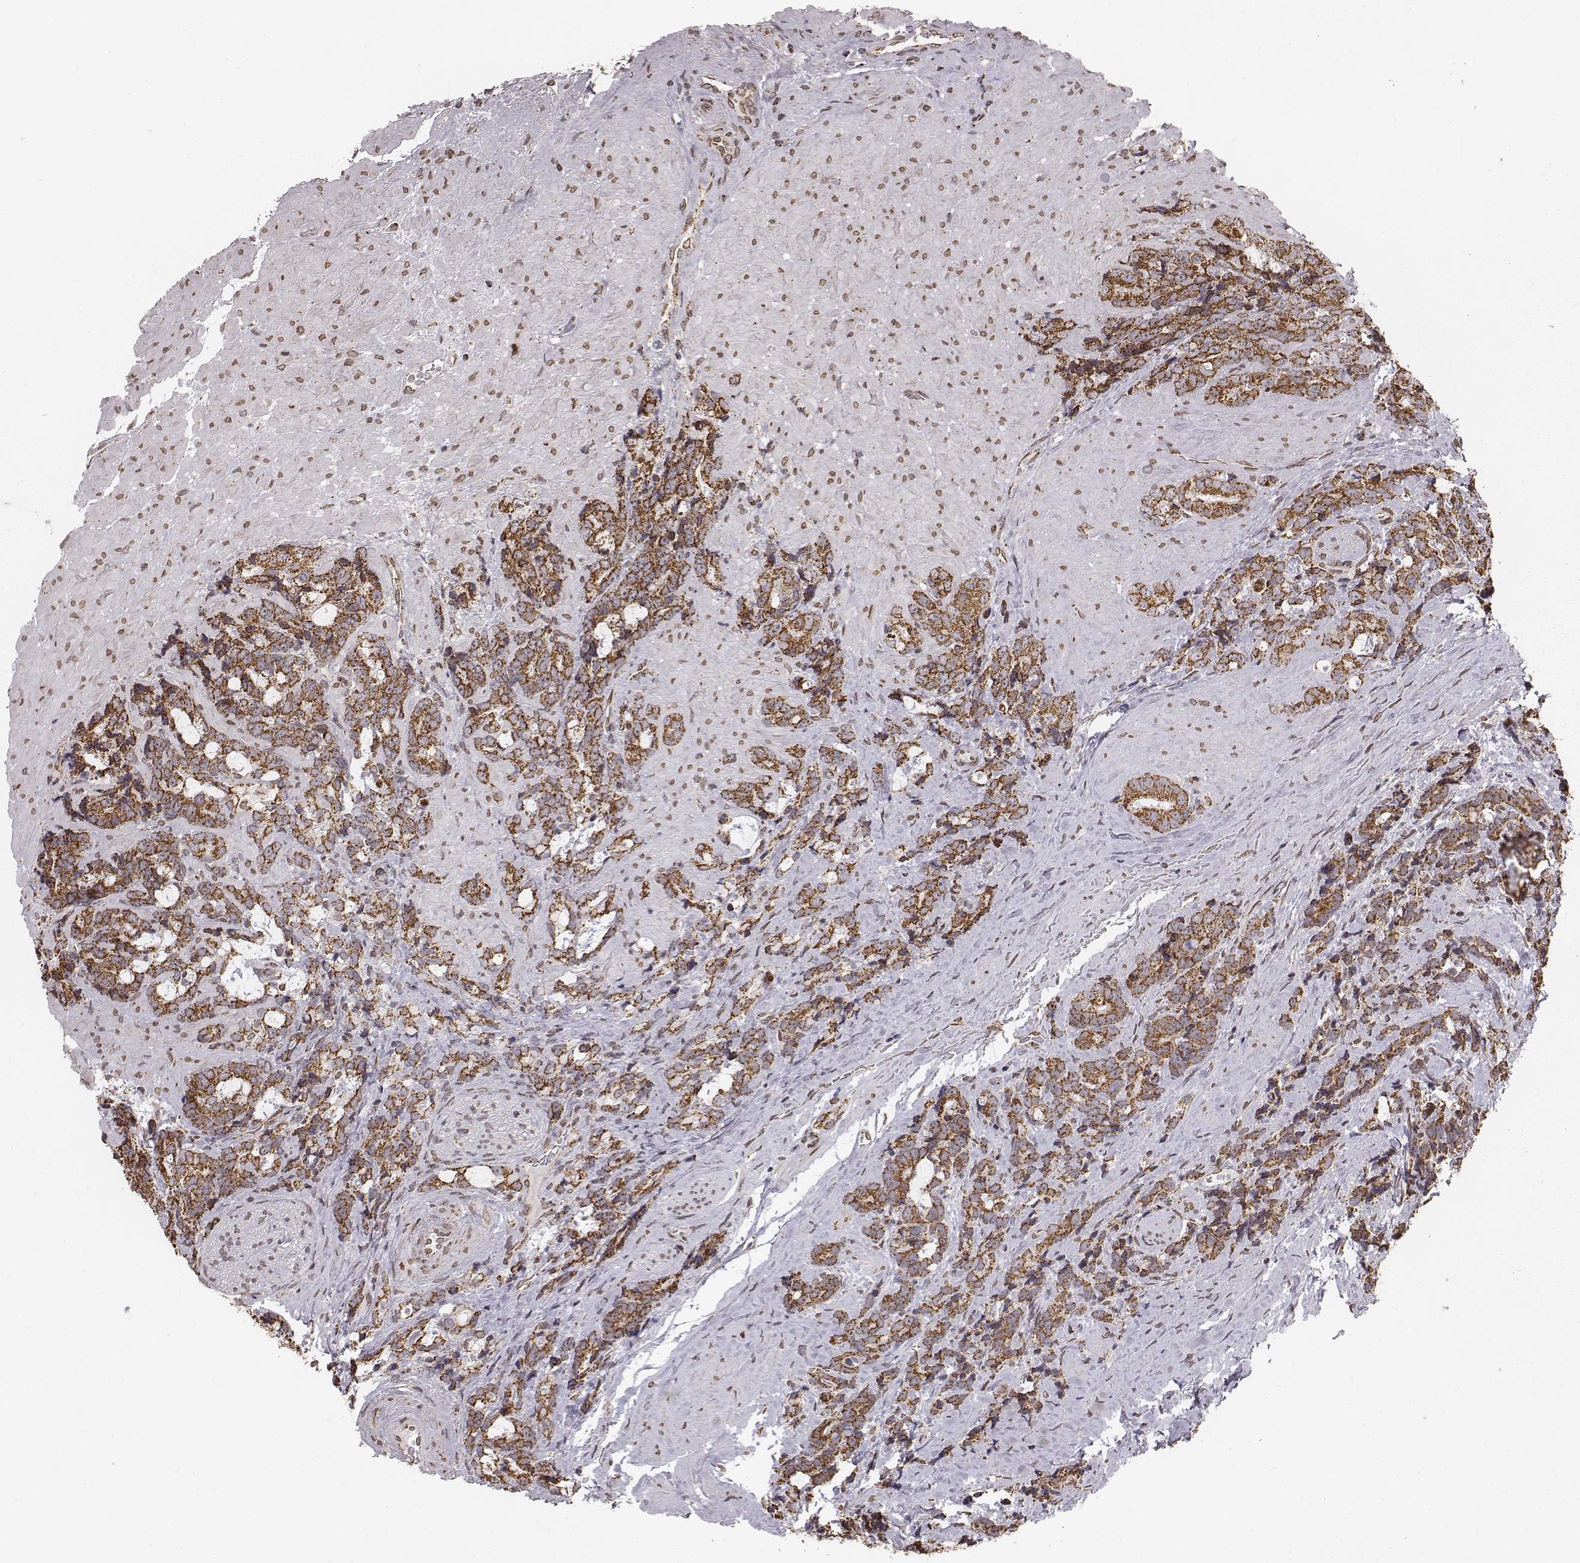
{"staining": {"intensity": "moderate", "quantity": ">75%", "location": "cytoplasmic/membranous"}, "tissue": "prostate cancer", "cell_type": "Tumor cells", "image_type": "cancer", "snomed": [{"axis": "morphology", "description": "Adenocarcinoma, High grade"}, {"axis": "topography", "description": "Prostate"}], "caption": "Immunohistochemical staining of human prostate high-grade adenocarcinoma exhibits moderate cytoplasmic/membranous protein staining in about >75% of tumor cells.", "gene": "ACOT2", "patient": {"sex": "male", "age": 74}}